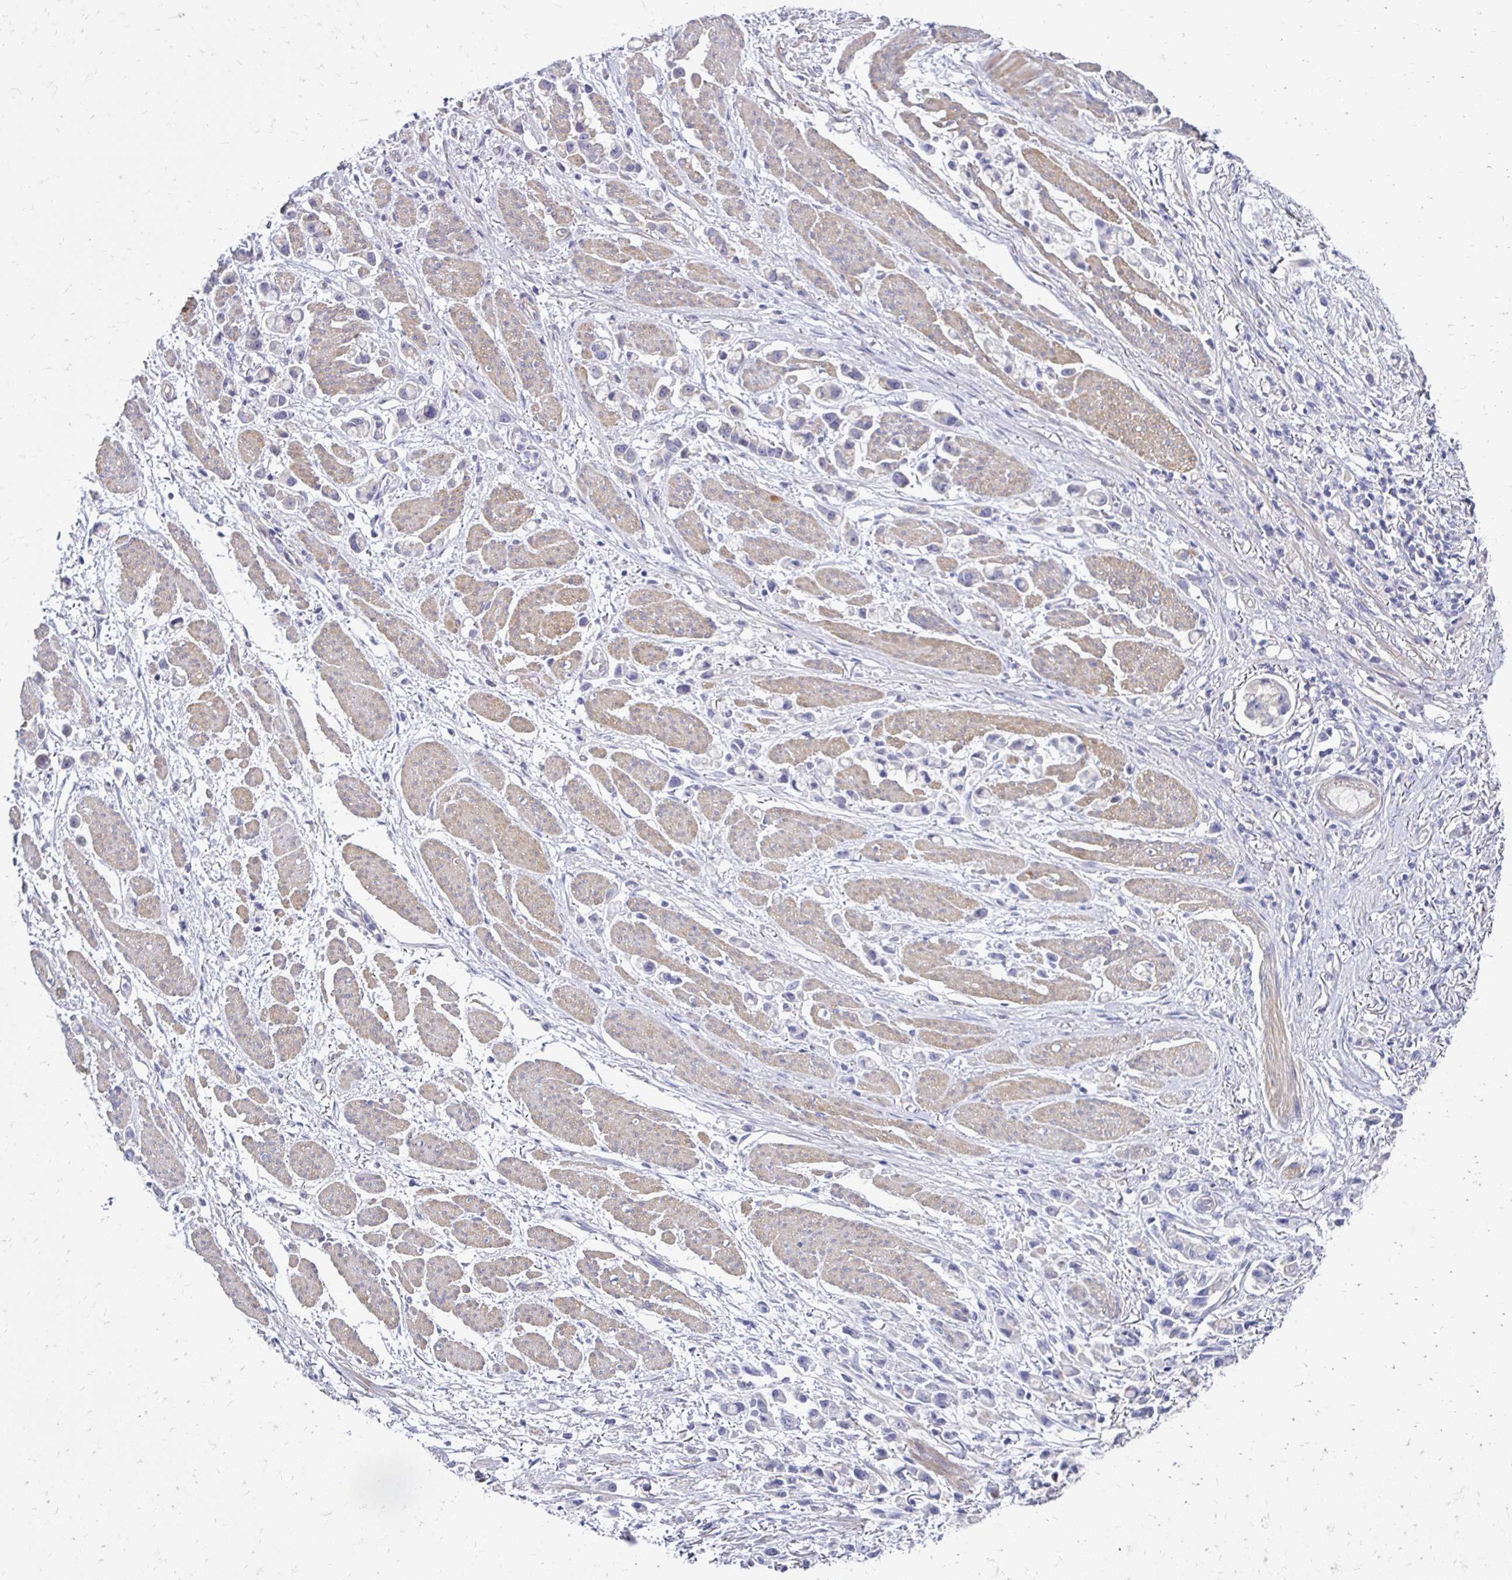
{"staining": {"intensity": "negative", "quantity": "none", "location": "none"}, "tissue": "stomach cancer", "cell_type": "Tumor cells", "image_type": "cancer", "snomed": [{"axis": "morphology", "description": "Adenocarcinoma, NOS"}, {"axis": "topography", "description": "Stomach"}], "caption": "Tumor cells show no significant protein positivity in stomach cancer.", "gene": "AKAP6", "patient": {"sex": "female", "age": 81}}